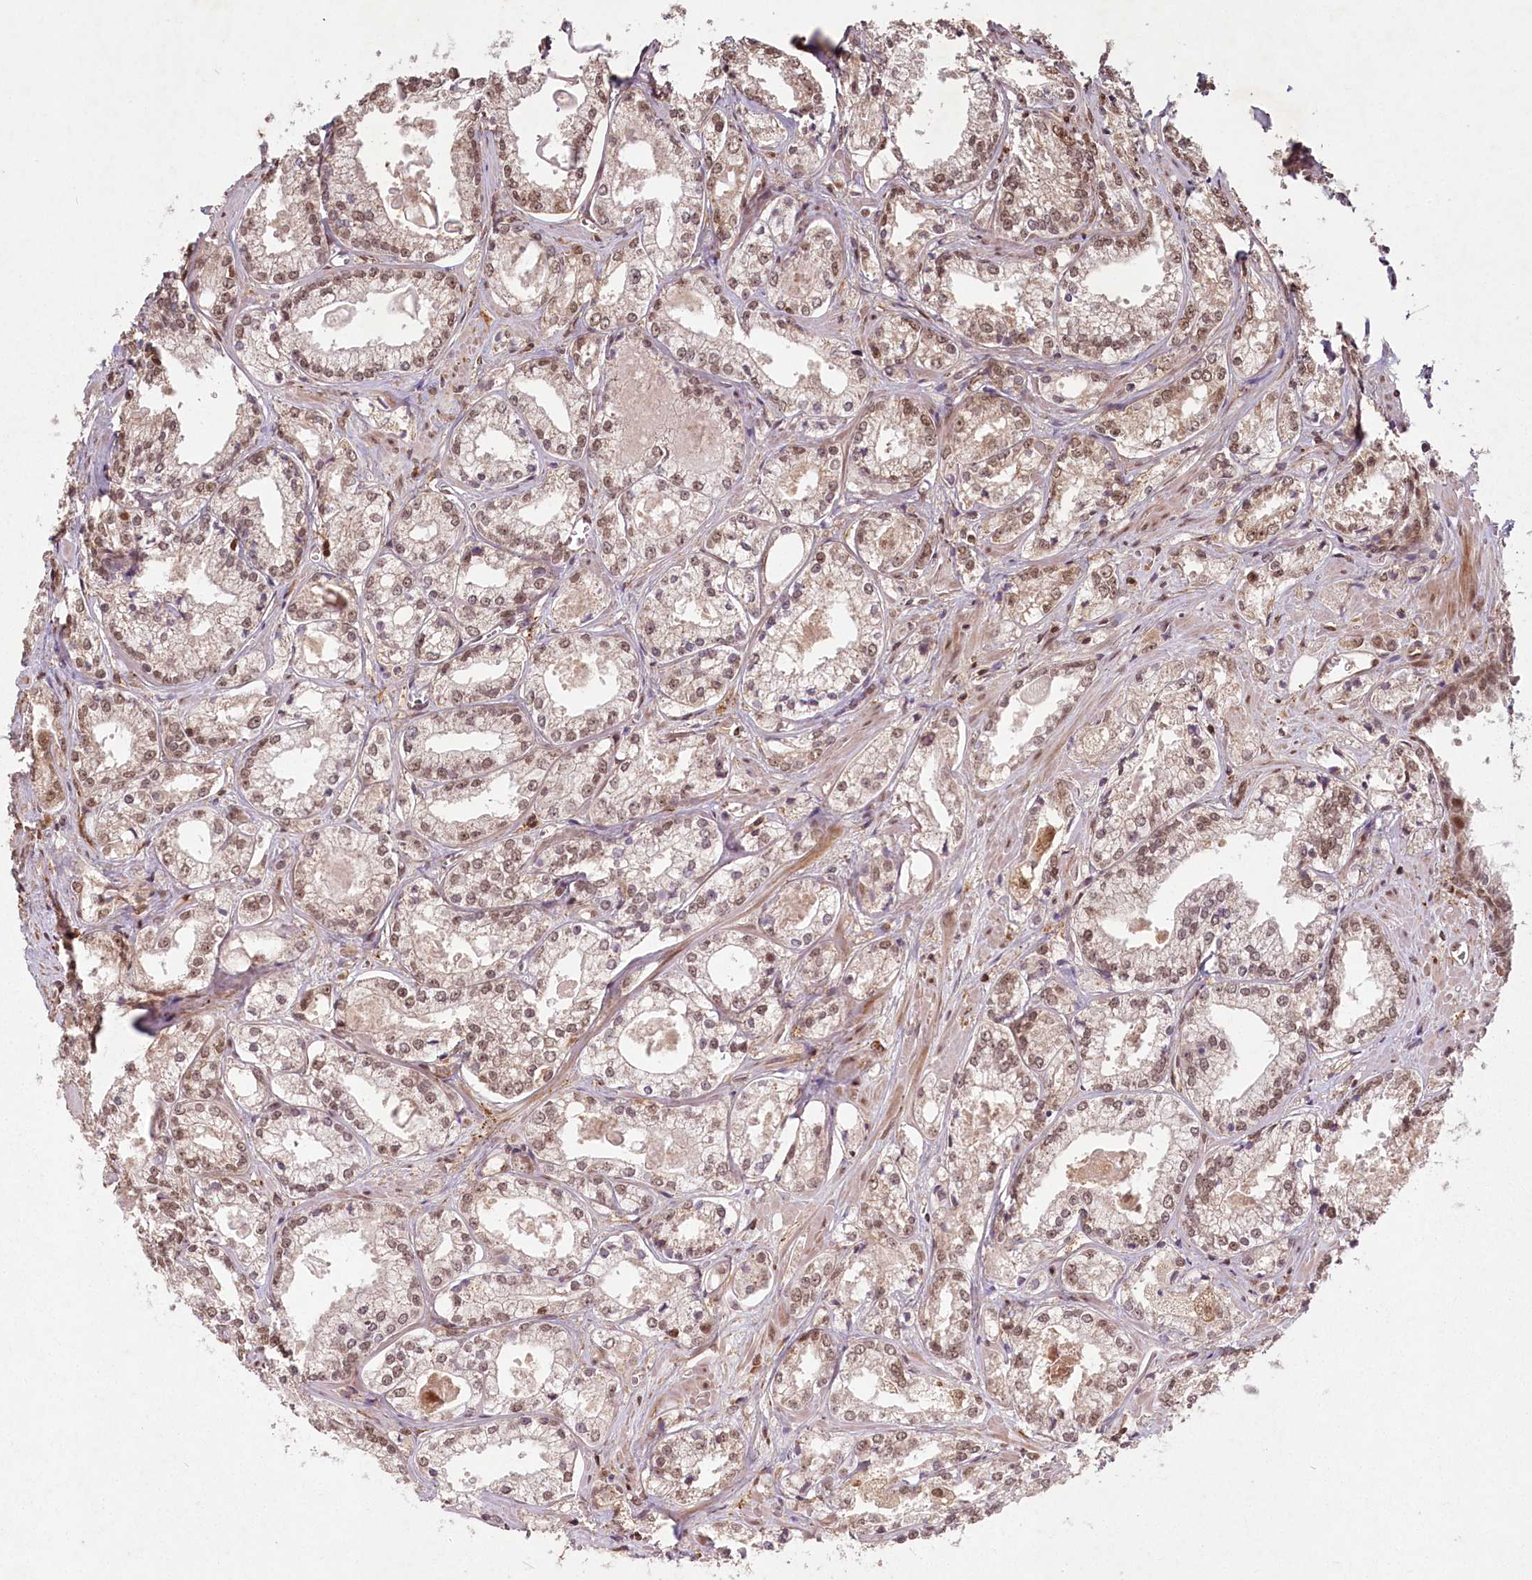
{"staining": {"intensity": "weak", "quantity": "25%-75%", "location": "cytoplasmic/membranous,nuclear"}, "tissue": "prostate cancer", "cell_type": "Tumor cells", "image_type": "cancer", "snomed": [{"axis": "morphology", "description": "Adenocarcinoma, Low grade"}, {"axis": "topography", "description": "Prostate"}], "caption": "An image of prostate adenocarcinoma (low-grade) stained for a protein demonstrates weak cytoplasmic/membranous and nuclear brown staining in tumor cells.", "gene": "MICU1", "patient": {"sex": "male", "age": 47}}